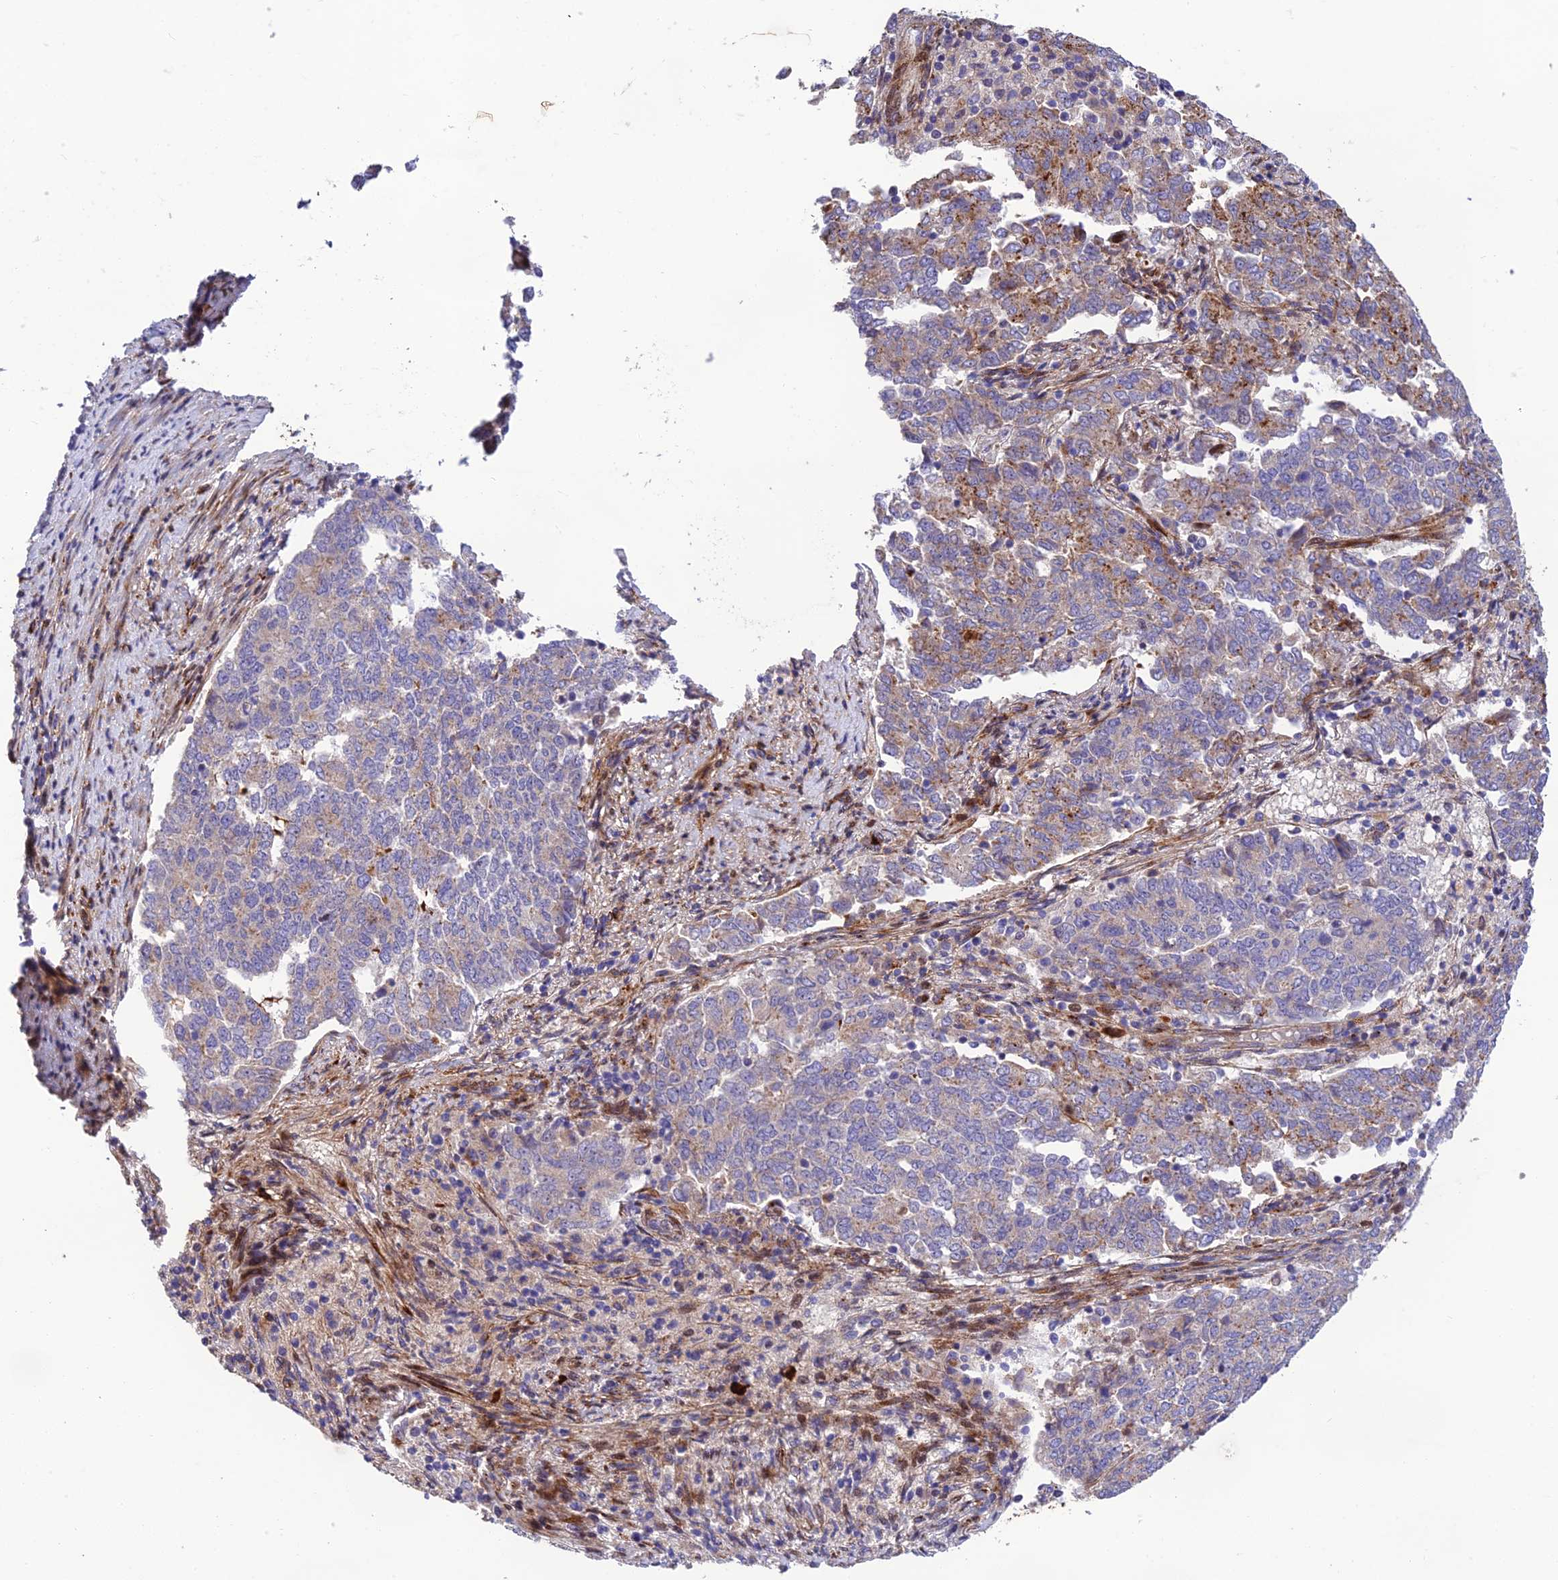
{"staining": {"intensity": "moderate", "quantity": "<25%", "location": "cytoplasmic/membranous"}, "tissue": "endometrial cancer", "cell_type": "Tumor cells", "image_type": "cancer", "snomed": [{"axis": "morphology", "description": "Adenocarcinoma, NOS"}, {"axis": "topography", "description": "Endometrium"}], "caption": "Tumor cells demonstrate low levels of moderate cytoplasmic/membranous staining in about <25% of cells in human adenocarcinoma (endometrial).", "gene": "CPSF4L", "patient": {"sex": "female", "age": 80}}